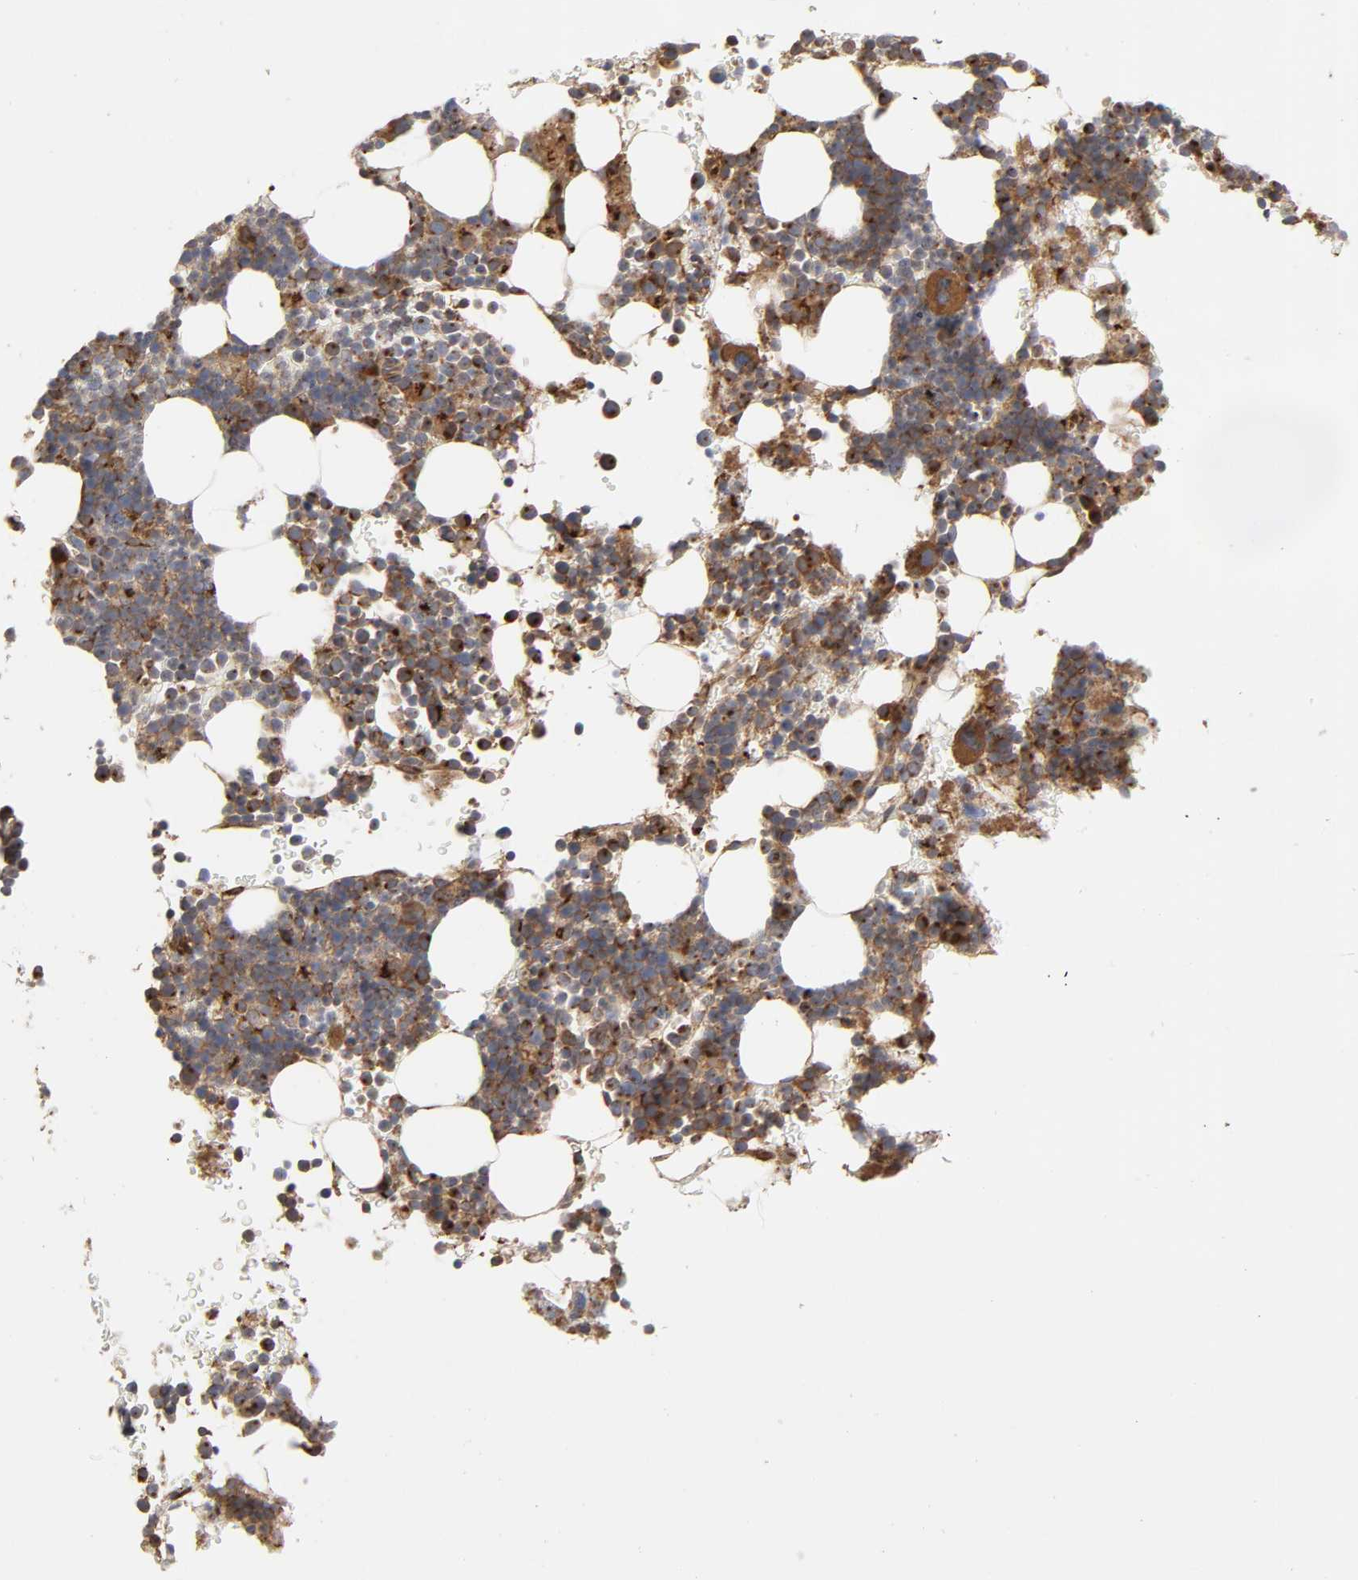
{"staining": {"intensity": "moderate", "quantity": ">75%", "location": "cytoplasmic/membranous"}, "tissue": "bone marrow", "cell_type": "Hematopoietic cells", "image_type": "normal", "snomed": [{"axis": "morphology", "description": "Normal tissue, NOS"}, {"axis": "topography", "description": "Bone marrow"}], "caption": "An immunohistochemistry (IHC) photomicrograph of benign tissue is shown. Protein staining in brown shows moderate cytoplasmic/membranous positivity in bone marrow within hematopoietic cells.", "gene": "GNPTG", "patient": {"sex": "male", "age": 17}}